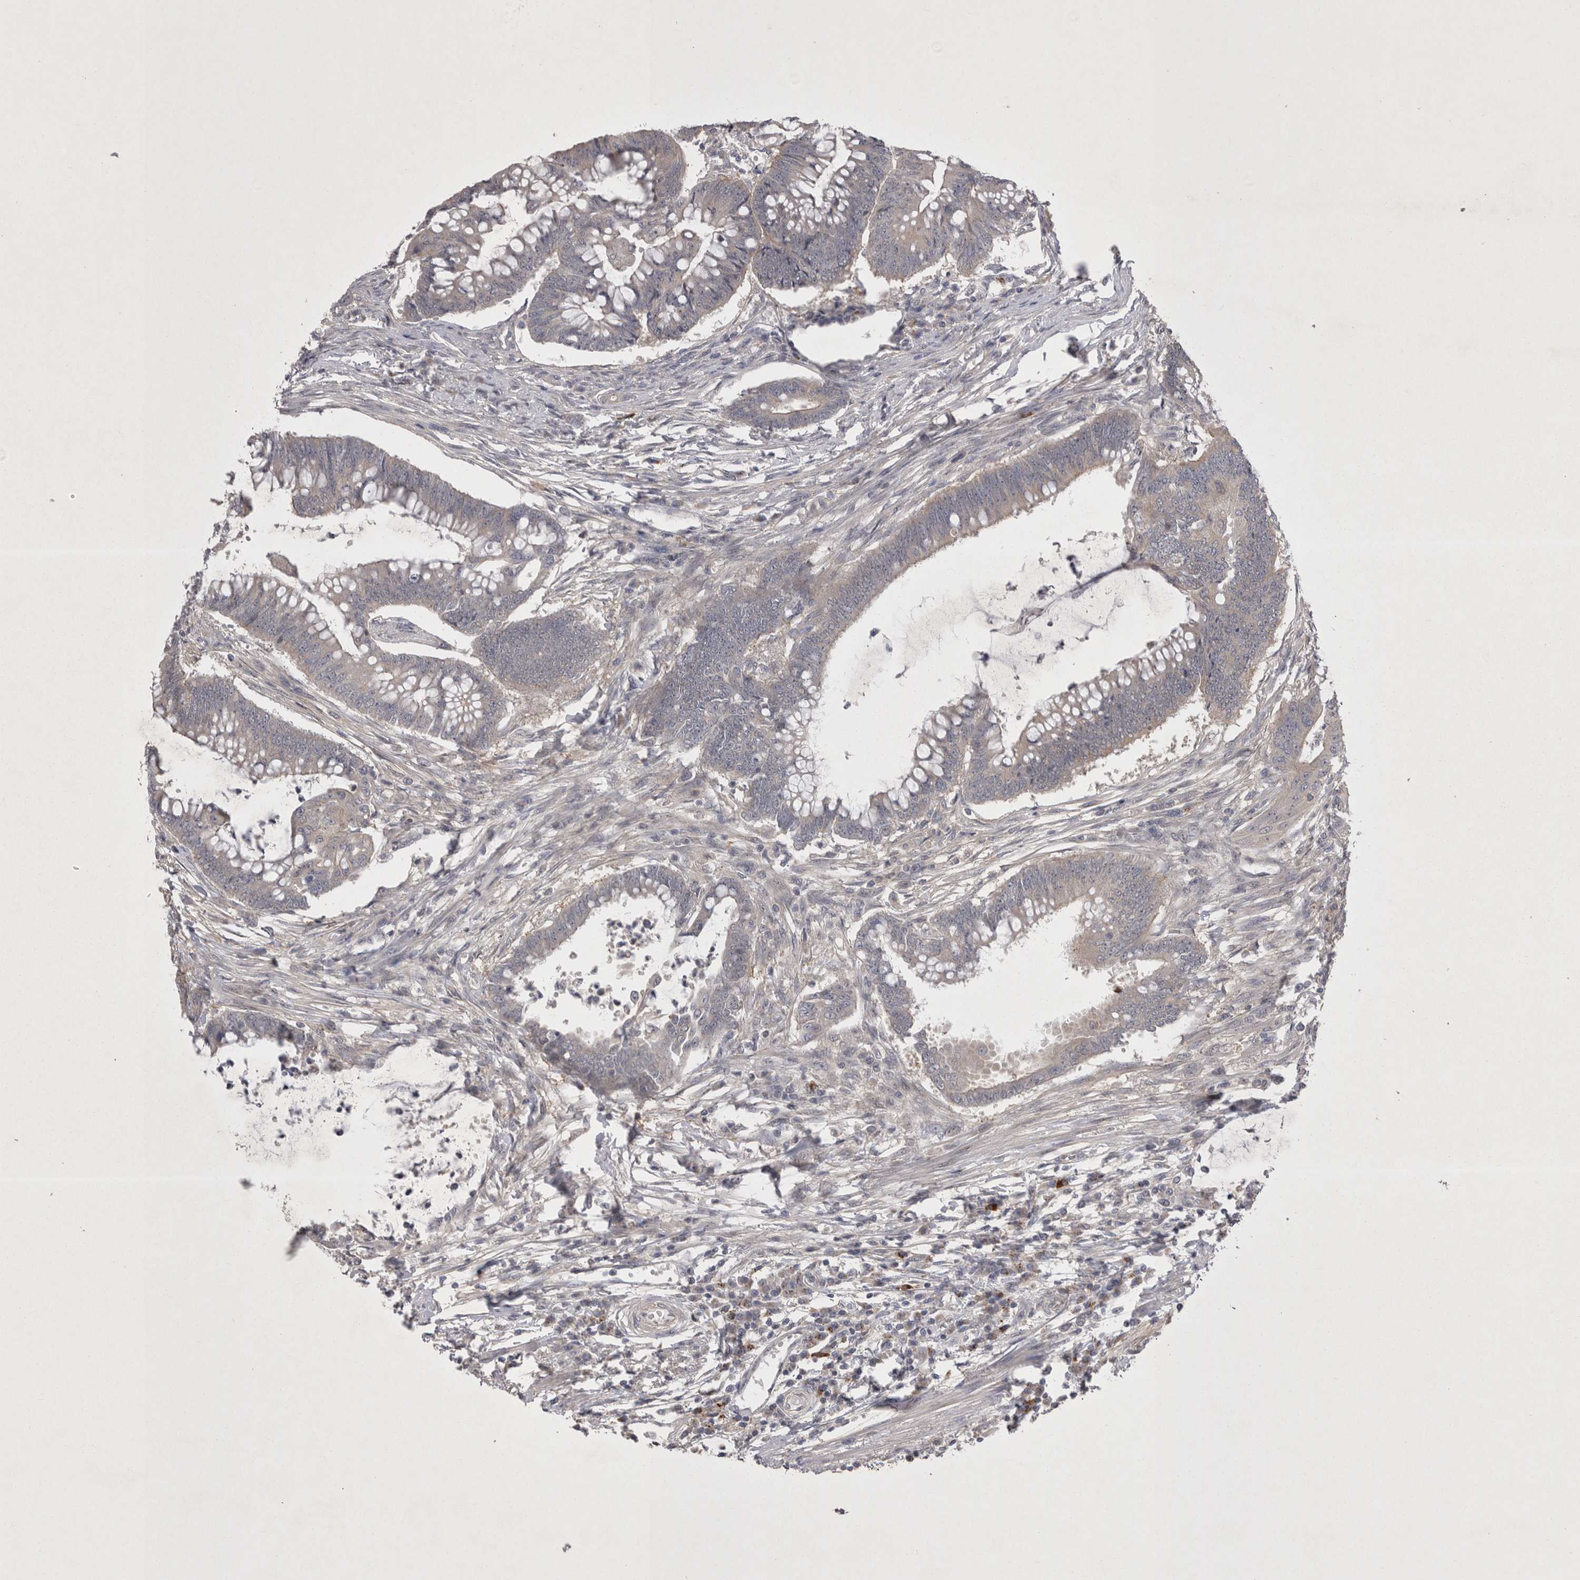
{"staining": {"intensity": "negative", "quantity": "none", "location": "none"}, "tissue": "colorectal cancer", "cell_type": "Tumor cells", "image_type": "cancer", "snomed": [{"axis": "morphology", "description": "Adenoma, NOS"}, {"axis": "morphology", "description": "Adenocarcinoma, NOS"}, {"axis": "topography", "description": "Colon"}], "caption": "Tumor cells are negative for brown protein staining in colorectal cancer.", "gene": "CTBS", "patient": {"sex": "male", "age": 79}}